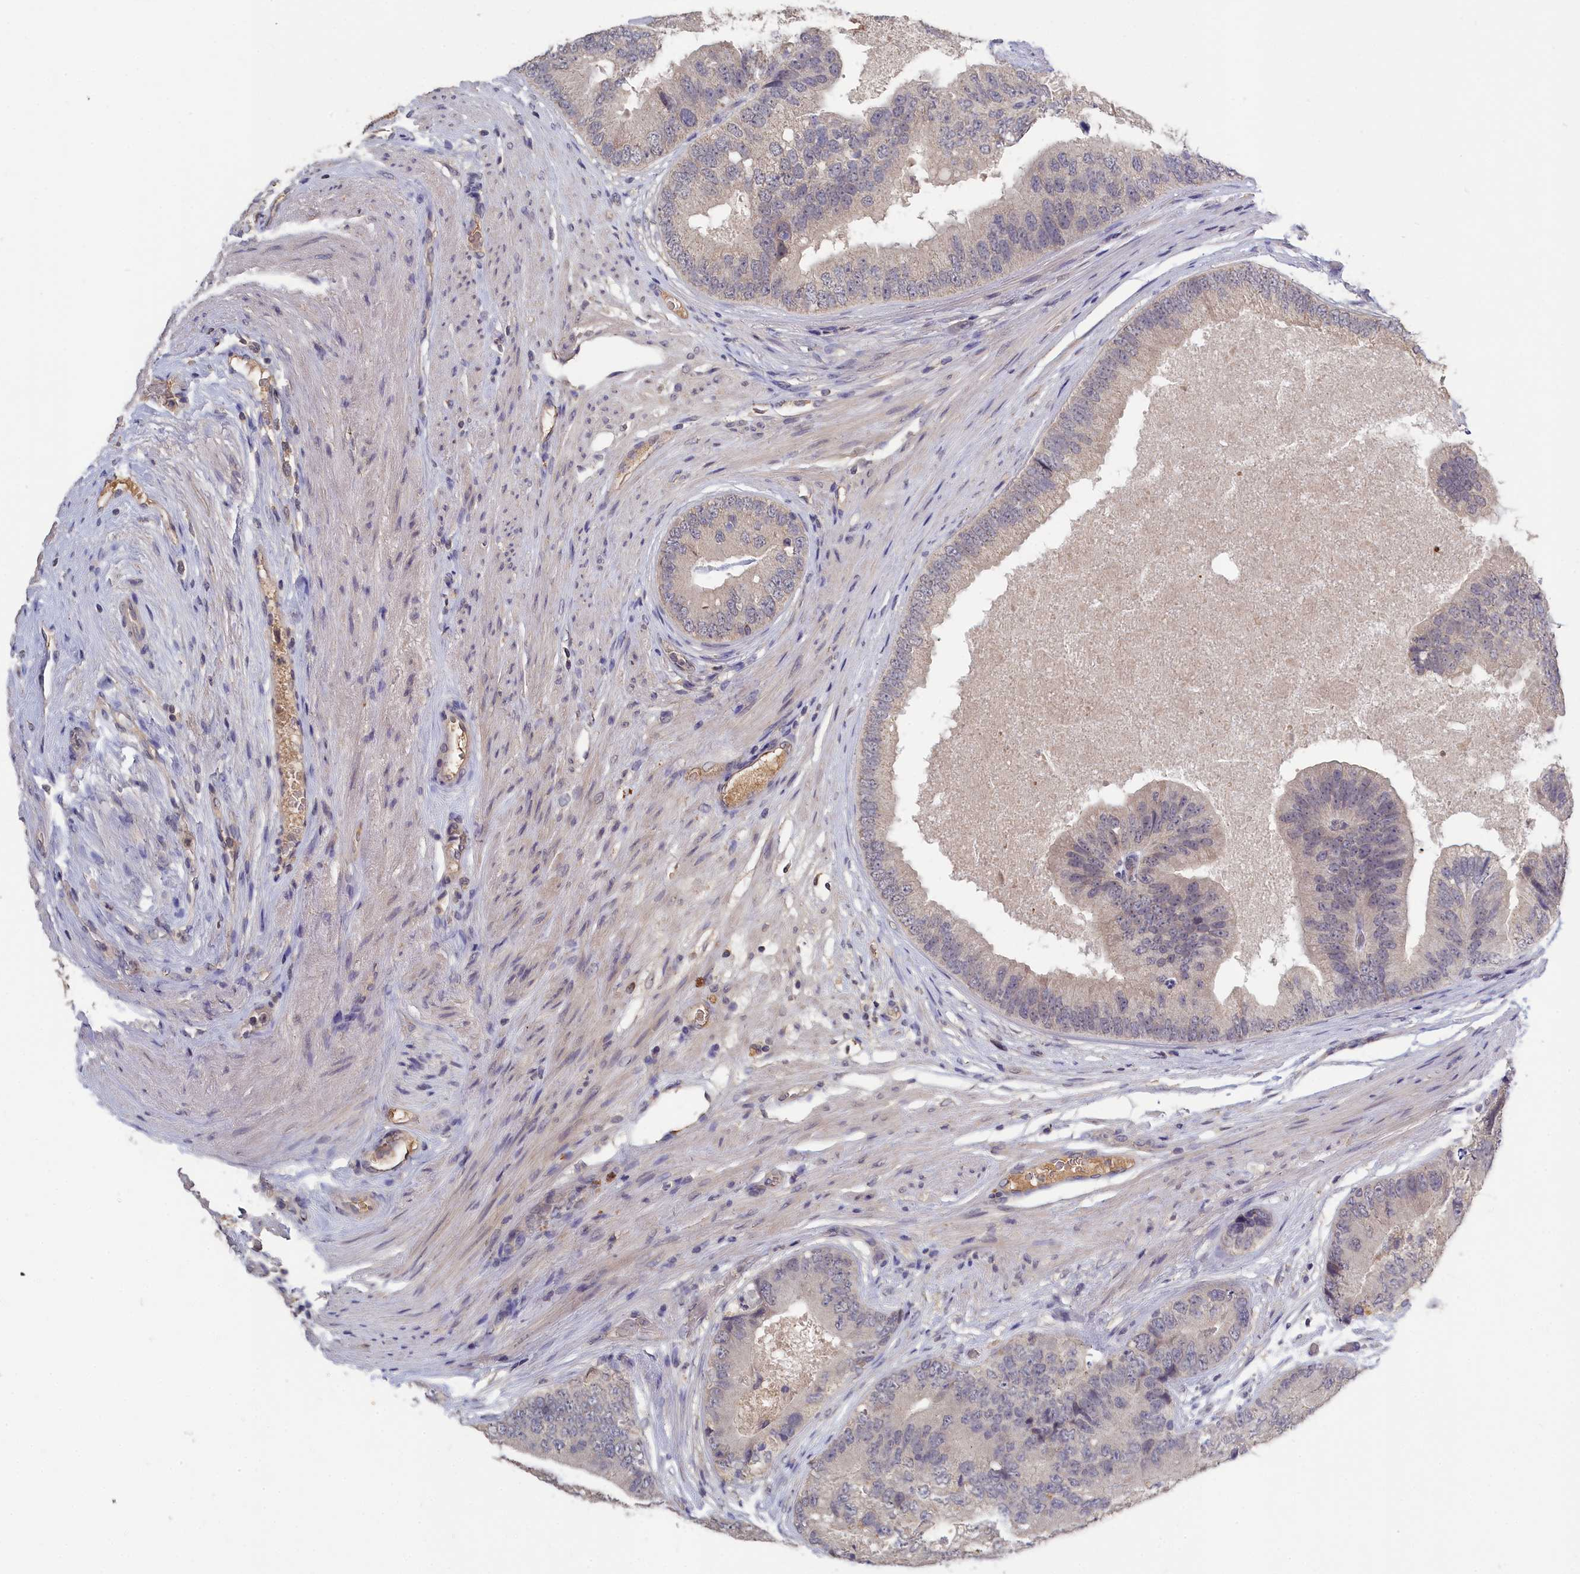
{"staining": {"intensity": "negative", "quantity": "none", "location": "none"}, "tissue": "prostate cancer", "cell_type": "Tumor cells", "image_type": "cancer", "snomed": [{"axis": "morphology", "description": "Adenocarcinoma, High grade"}, {"axis": "topography", "description": "Prostate"}], "caption": "DAB immunohistochemical staining of prostate adenocarcinoma (high-grade) reveals no significant staining in tumor cells.", "gene": "CELF5", "patient": {"sex": "male", "age": 70}}